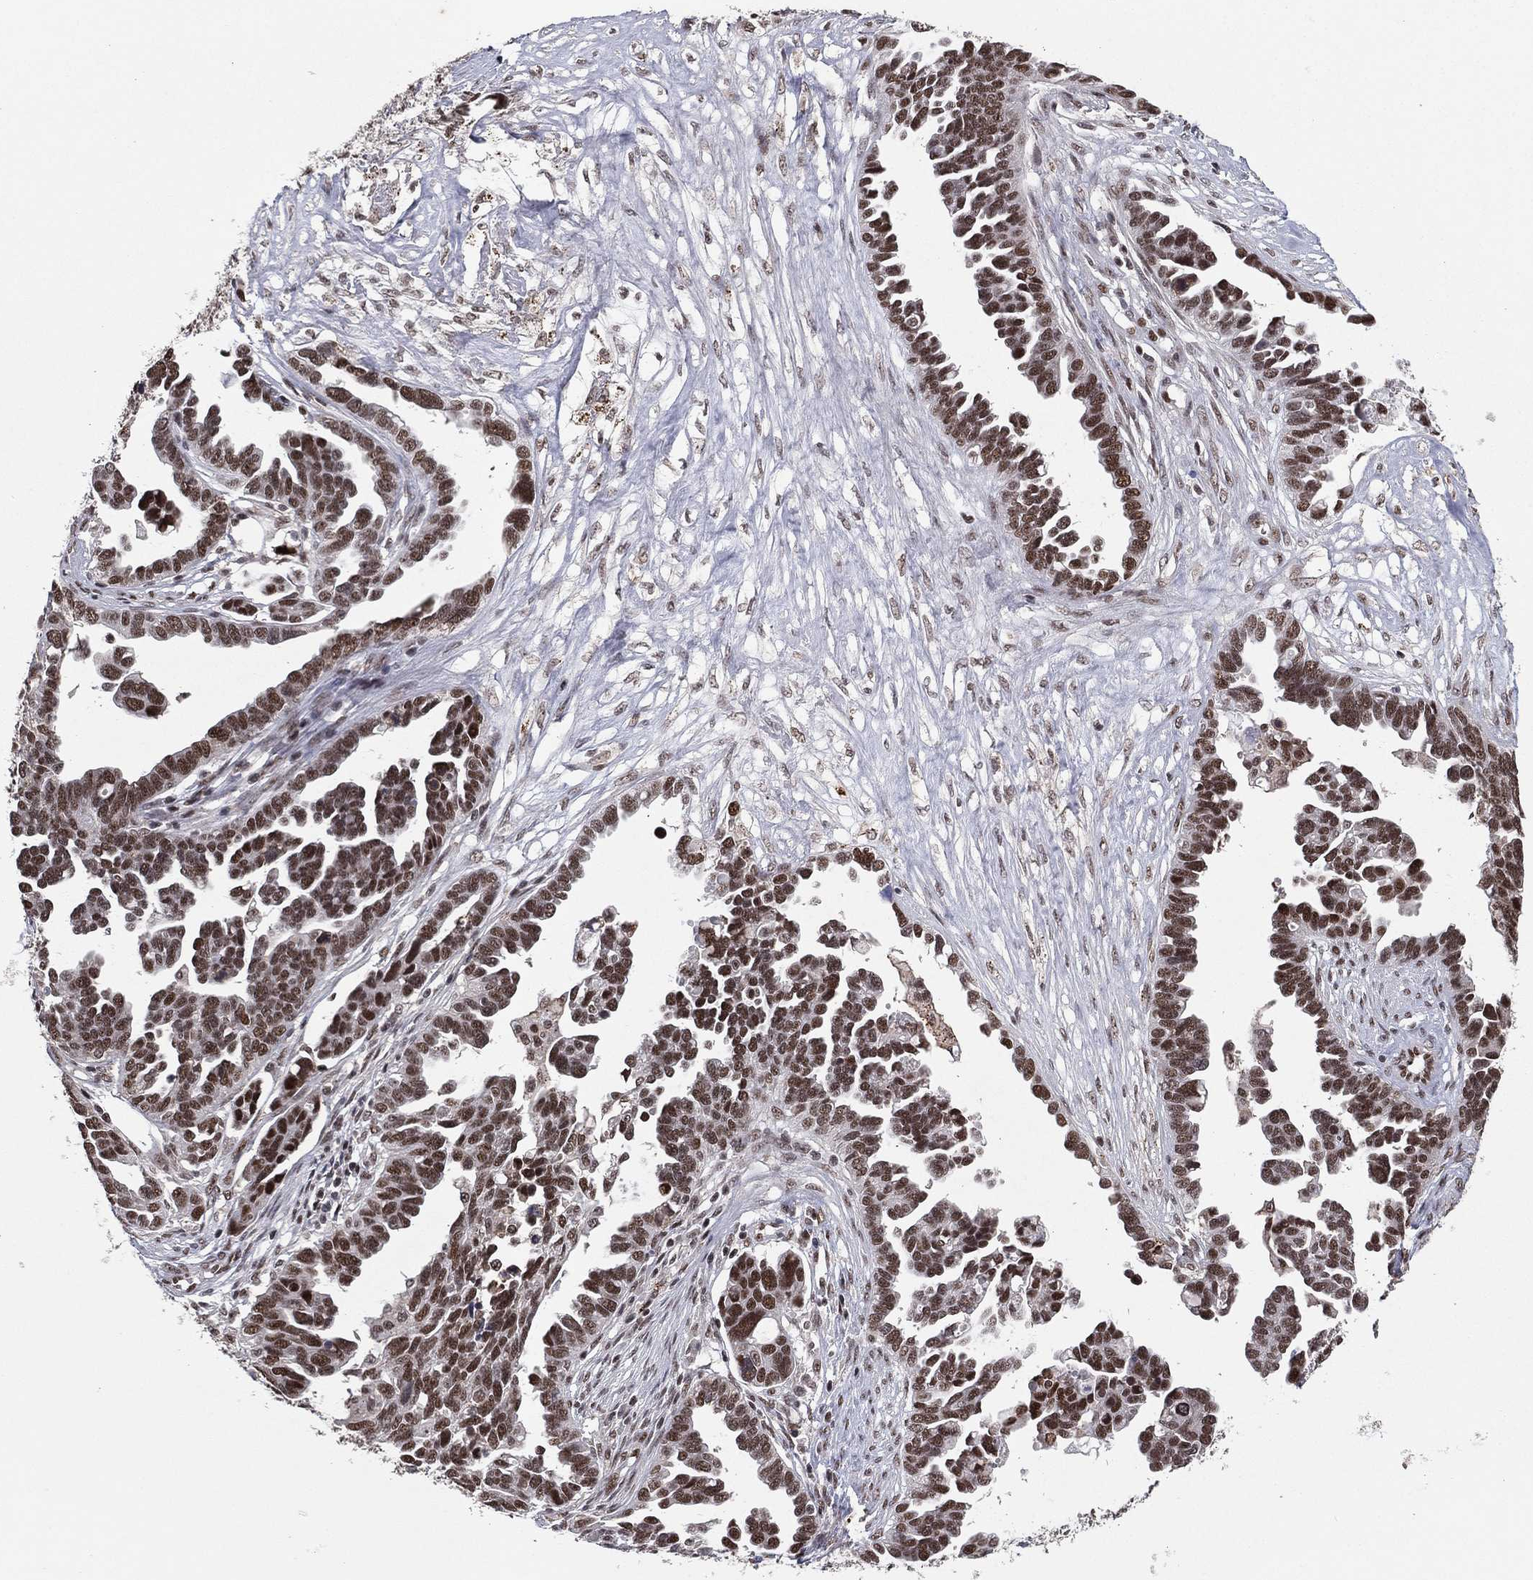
{"staining": {"intensity": "strong", "quantity": ">75%", "location": "nuclear"}, "tissue": "ovarian cancer", "cell_type": "Tumor cells", "image_type": "cancer", "snomed": [{"axis": "morphology", "description": "Cystadenocarcinoma, serous, NOS"}, {"axis": "topography", "description": "Ovary"}], "caption": "Protein staining of ovarian serous cystadenocarcinoma tissue exhibits strong nuclear positivity in about >75% of tumor cells.", "gene": "GPALPP1", "patient": {"sex": "female", "age": 54}}